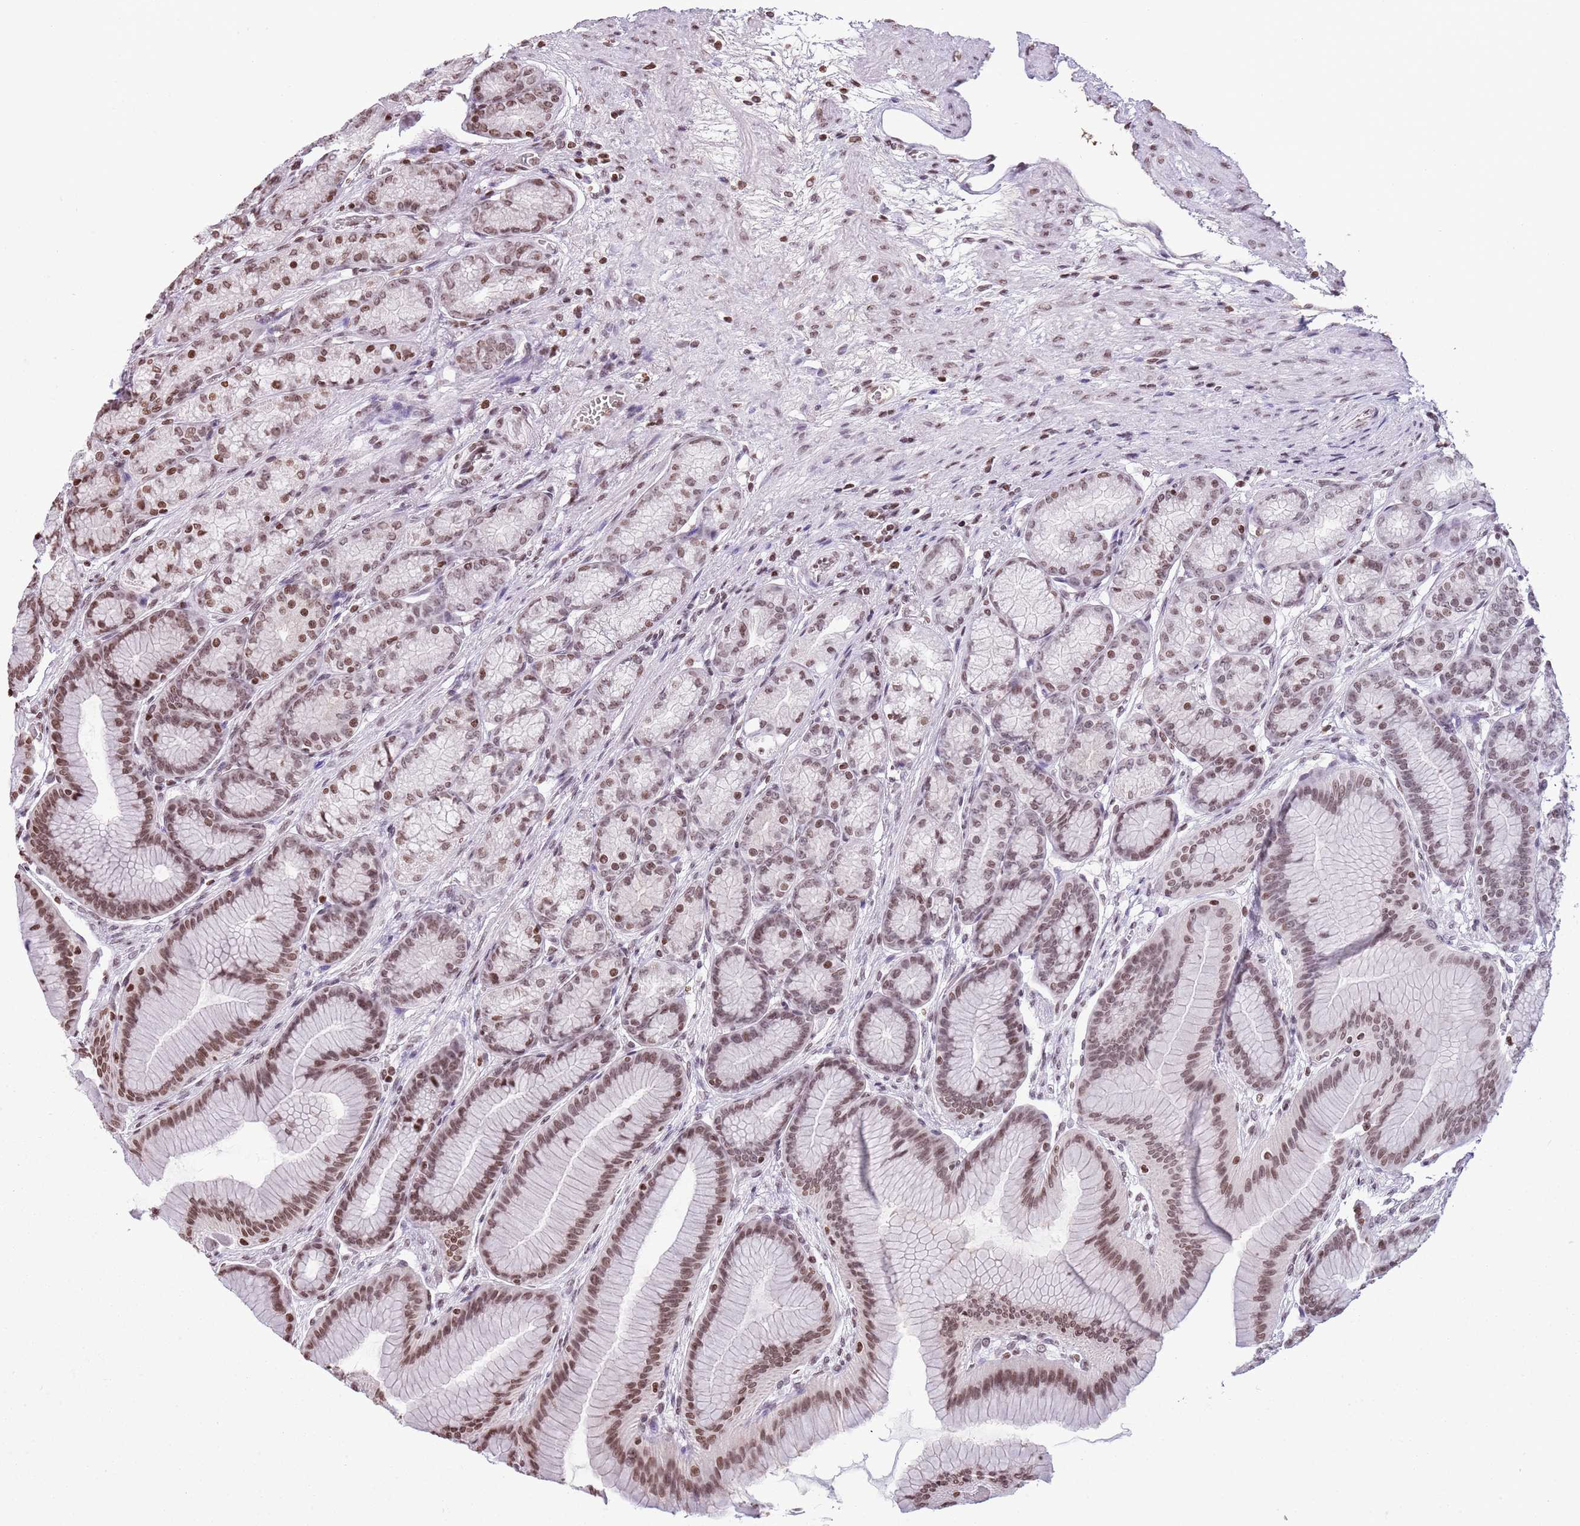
{"staining": {"intensity": "moderate", "quantity": ">75%", "location": "nuclear"}, "tissue": "stomach", "cell_type": "Glandular cells", "image_type": "normal", "snomed": [{"axis": "morphology", "description": "Normal tissue, NOS"}, {"axis": "morphology", "description": "Adenocarcinoma, NOS"}, {"axis": "morphology", "description": "Adenocarcinoma, High grade"}, {"axis": "topography", "description": "Stomach, upper"}, {"axis": "topography", "description": "Stomach"}], "caption": "Protein expression analysis of benign stomach displays moderate nuclear expression in approximately >75% of glandular cells.", "gene": "KPNA3", "patient": {"sex": "female", "age": 65}}